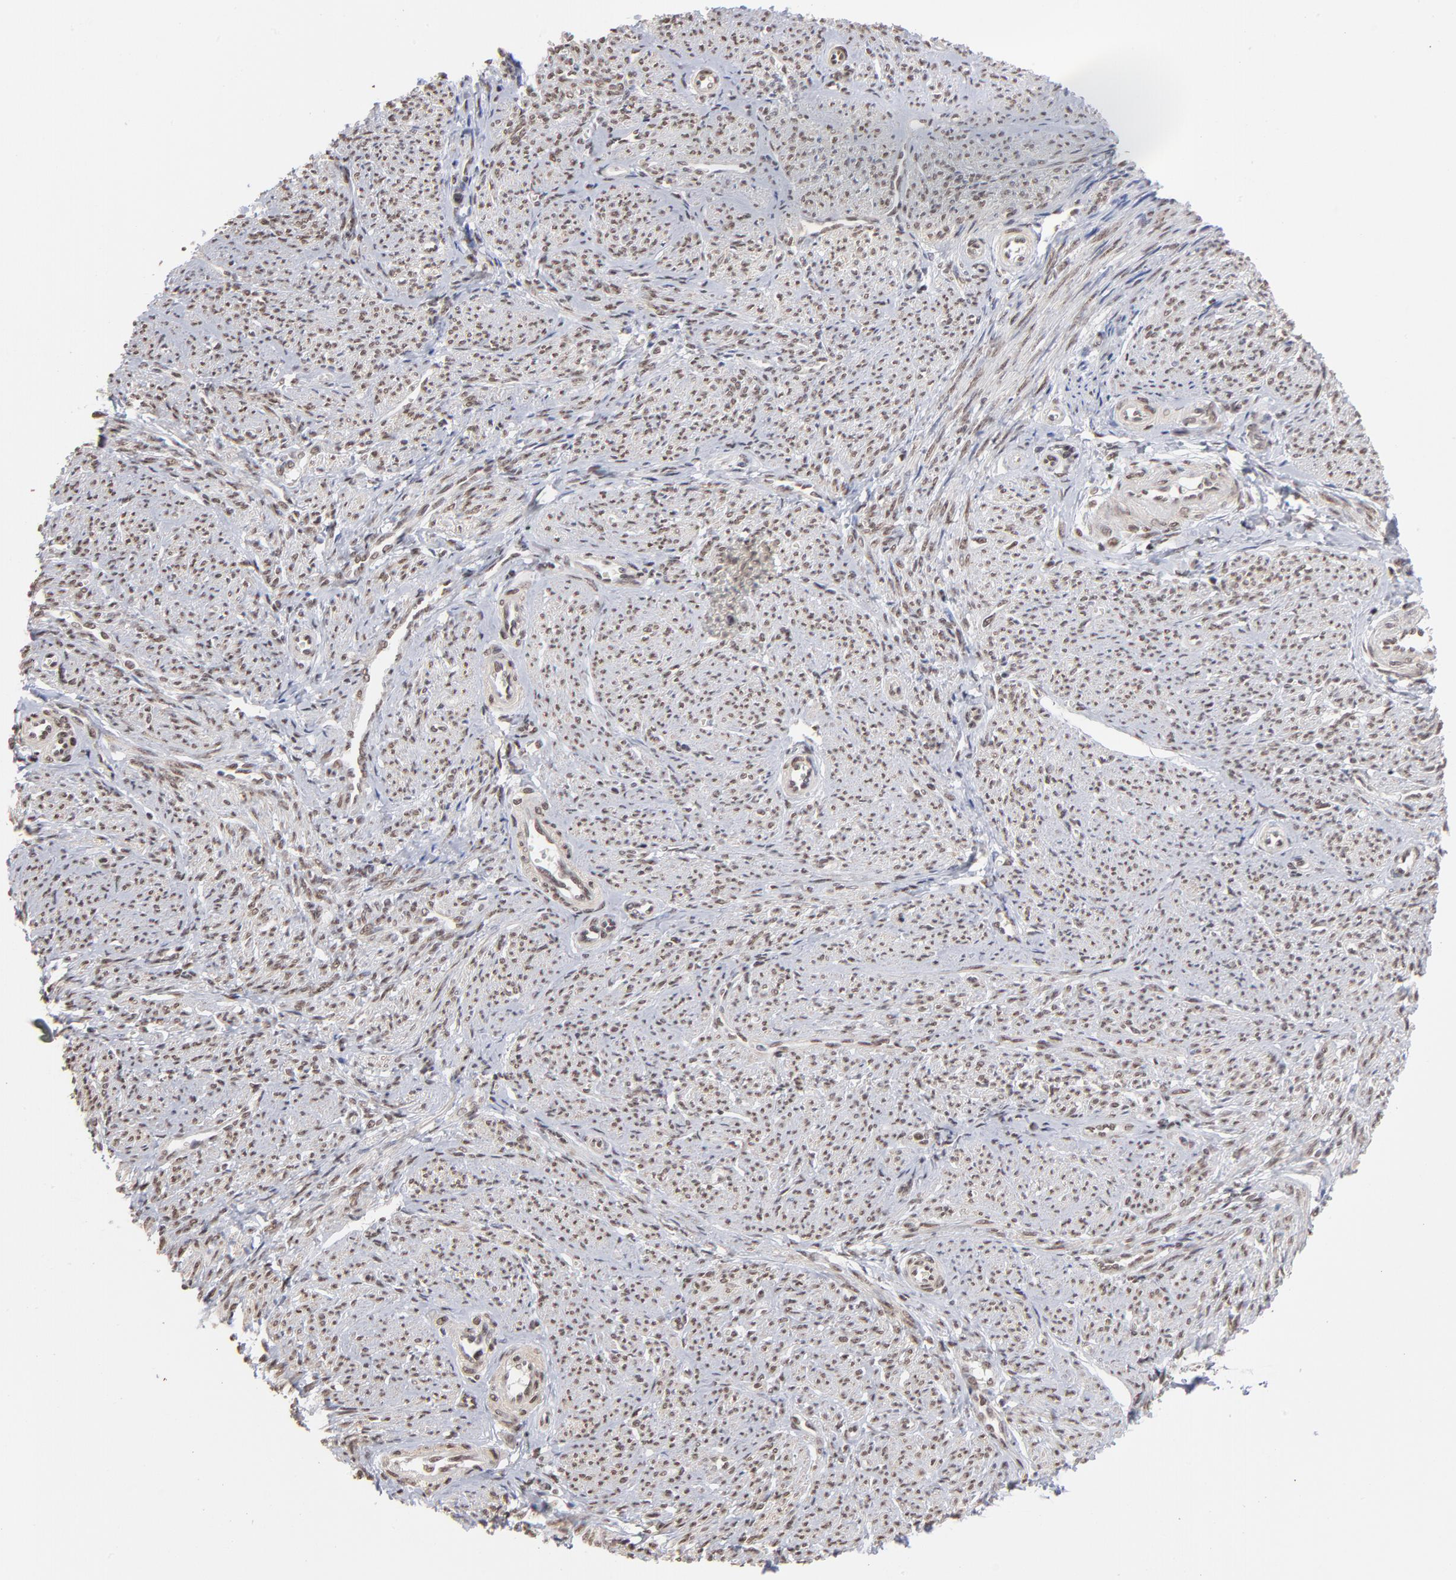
{"staining": {"intensity": "moderate", "quantity": ">75%", "location": "cytoplasmic/membranous,nuclear"}, "tissue": "smooth muscle", "cell_type": "Smooth muscle cells", "image_type": "normal", "snomed": [{"axis": "morphology", "description": "Normal tissue, NOS"}, {"axis": "topography", "description": "Smooth muscle"}], "caption": "Immunohistochemical staining of normal human smooth muscle demonstrates moderate cytoplasmic/membranous,nuclear protein expression in approximately >75% of smooth muscle cells.", "gene": "ZNF3", "patient": {"sex": "female", "age": 65}}